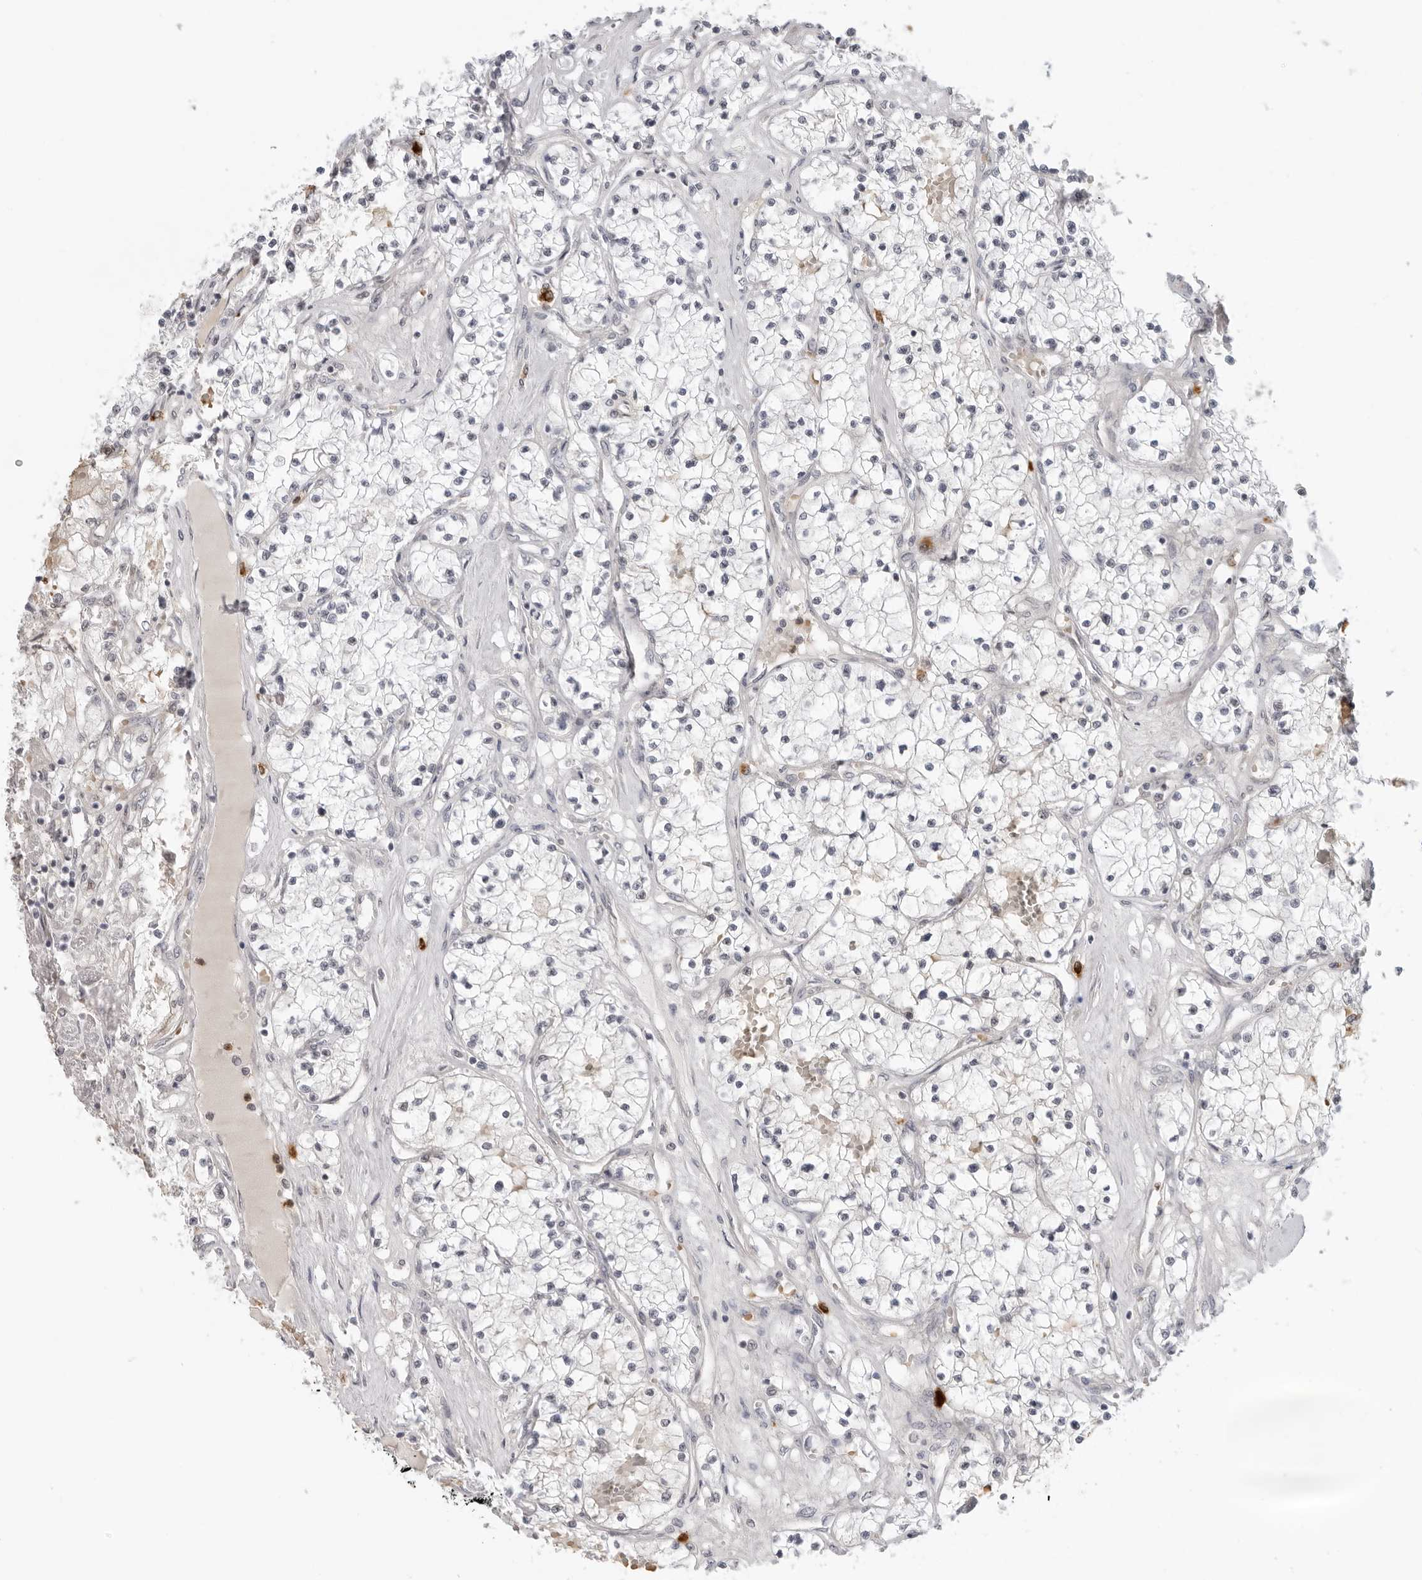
{"staining": {"intensity": "negative", "quantity": "none", "location": "none"}, "tissue": "renal cancer", "cell_type": "Tumor cells", "image_type": "cancer", "snomed": [{"axis": "morphology", "description": "Normal tissue, NOS"}, {"axis": "morphology", "description": "Adenocarcinoma, NOS"}, {"axis": "topography", "description": "Kidney"}], "caption": "This is a photomicrograph of immunohistochemistry (IHC) staining of adenocarcinoma (renal), which shows no expression in tumor cells. The staining was performed using DAB (3,3'-diaminobenzidine) to visualize the protein expression in brown, while the nuclei were stained in blue with hematoxylin (Magnification: 20x).", "gene": "SUGCT", "patient": {"sex": "male", "age": 68}}